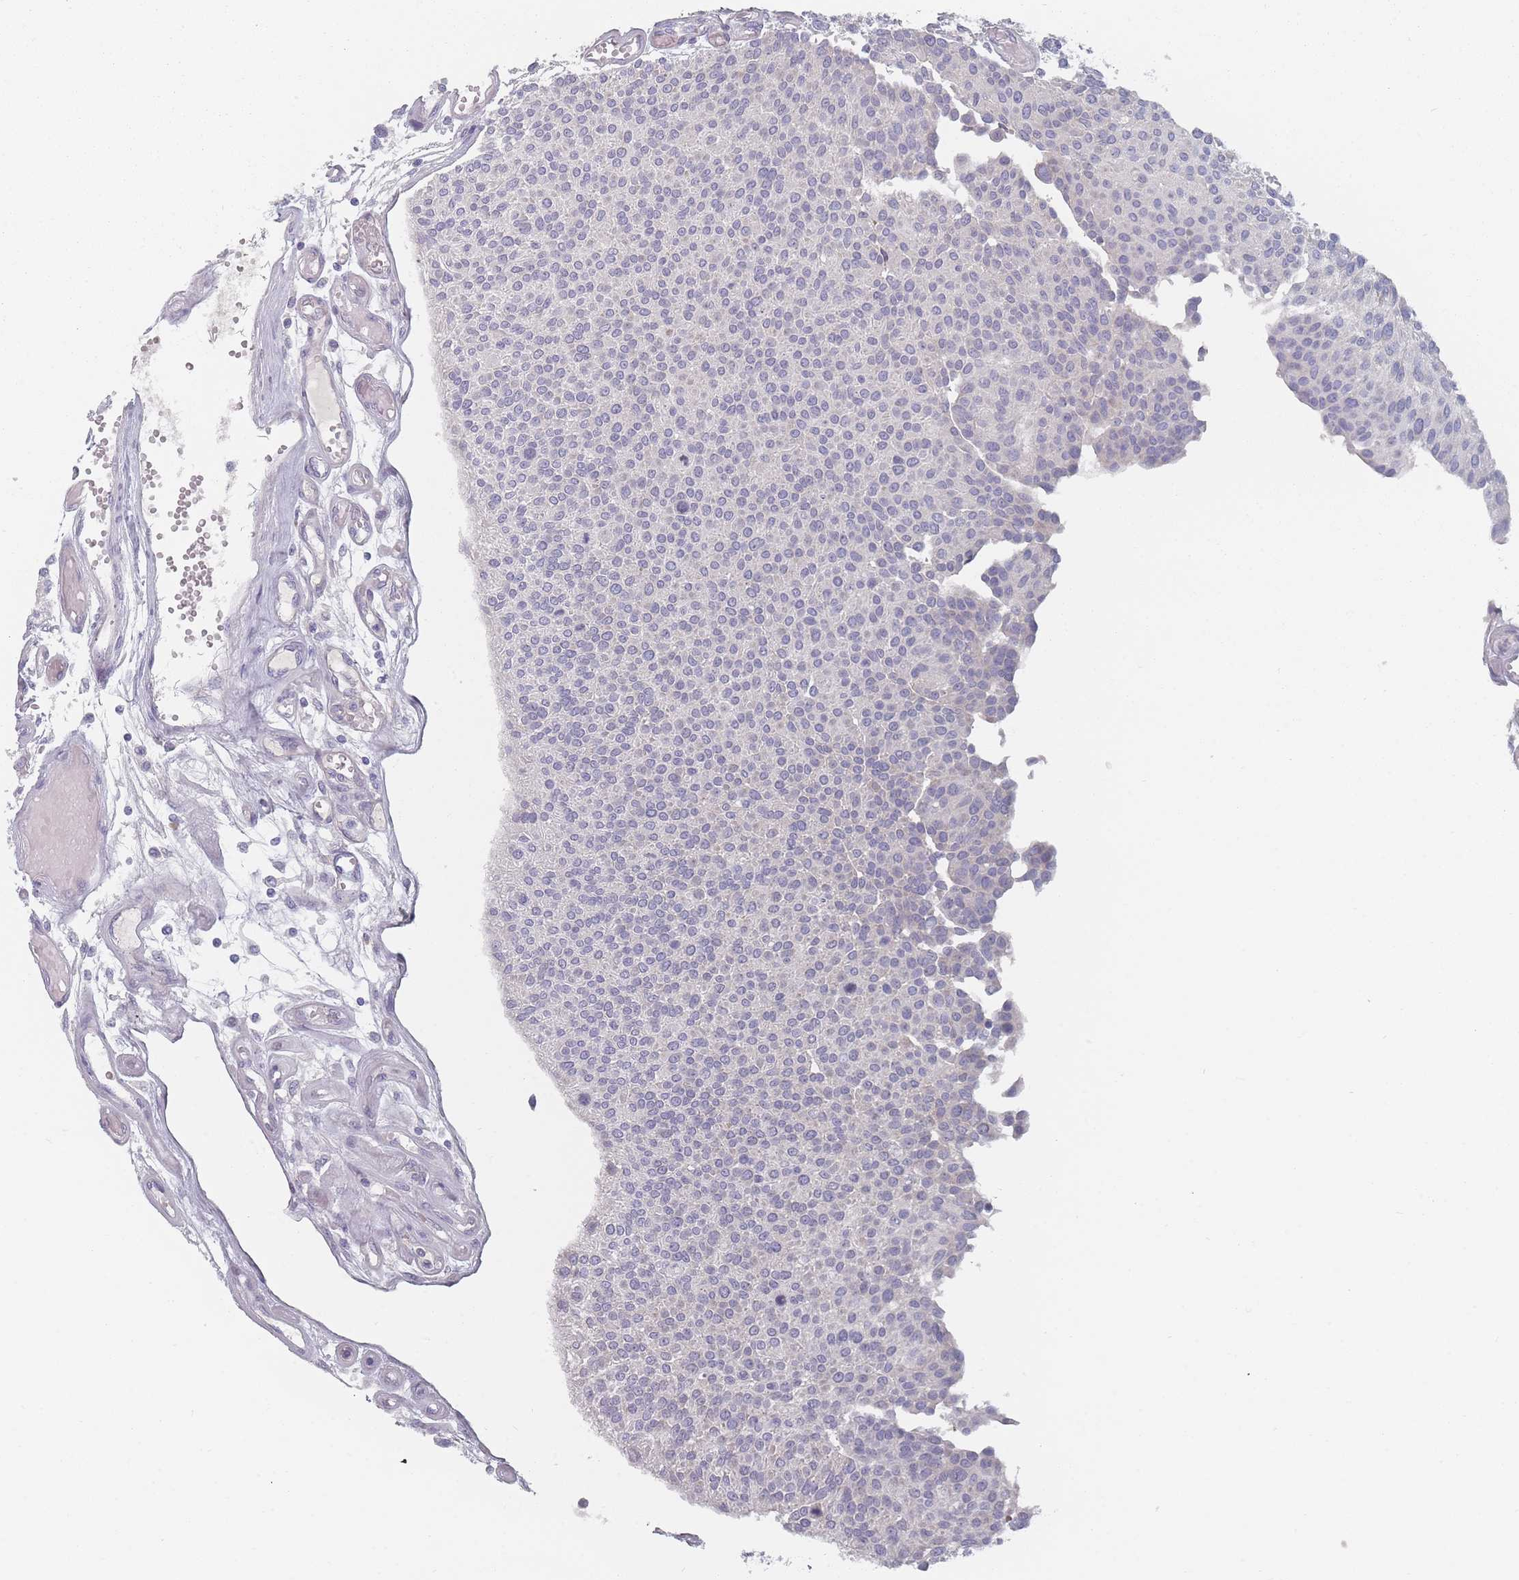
{"staining": {"intensity": "negative", "quantity": "none", "location": "none"}, "tissue": "urothelial cancer", "cell_type": "Tumor cells", "image_type": "cancer", "snomed": [{"axis": "morphology", "description": "Urothelial carcinoma, NOS"}, {"axis": "topography", "description": "Urinary bladder"}], "caption": "A micrograph of transitional cell carcinoma stained for a protein reveals no brown staining in tumor cells.", "gene": "CACNG5", "patient": {"sex": "male", "age": 55}}